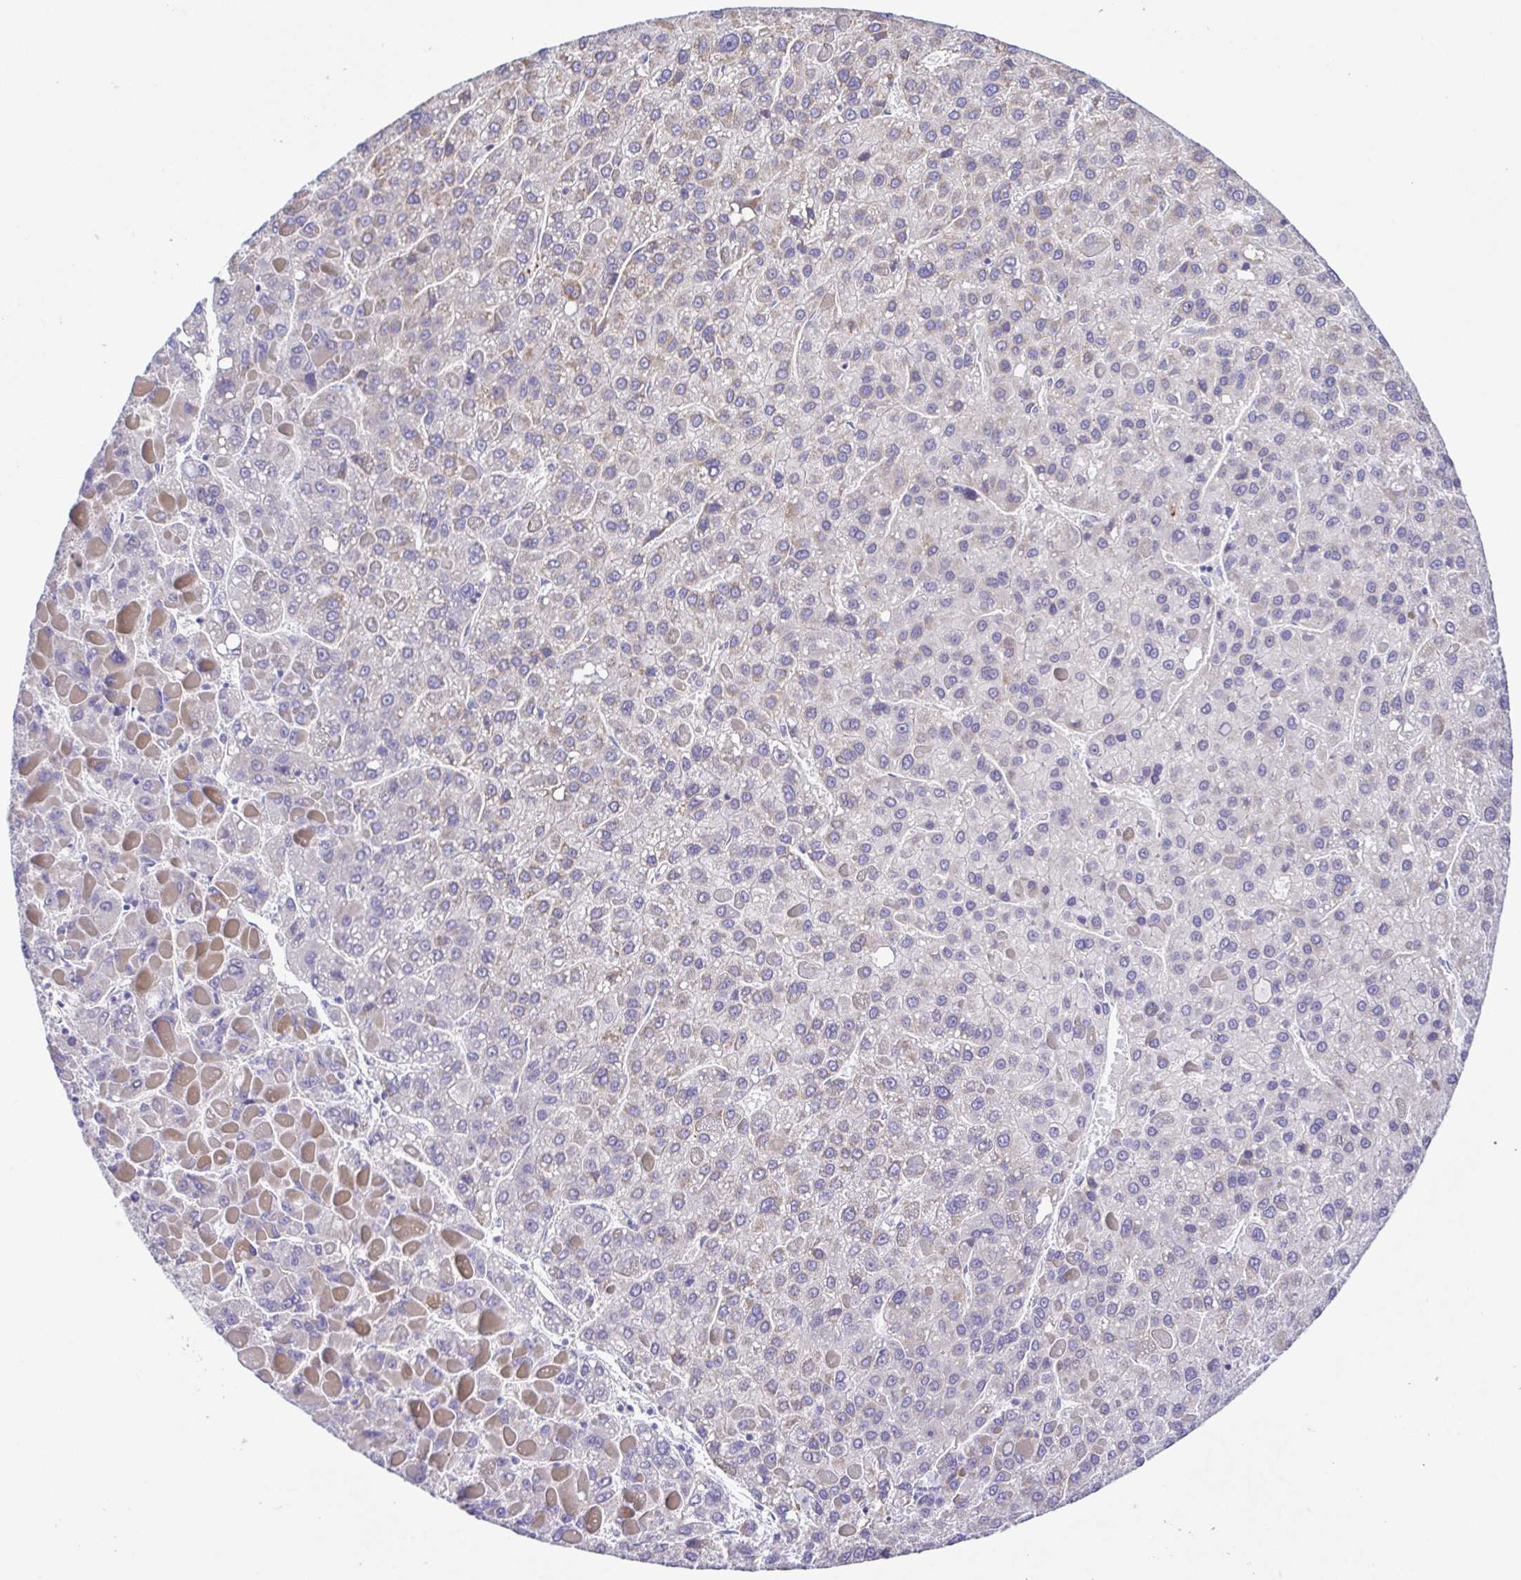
{"staining": {"intensity": "weak", "quantity": "<25%", "location": "cytoplasmic/membranous"}, "tissue": "liver cancer", "cell_type": "Tumor cells", "image_type": "cancer", "snomed": [{"axis": "morphology", "description": "Carcinoma, Hepatocellular, NOS"}, {"axis": "topography", "description": "Liver"}], "caption": "IHC histopathology image of neoplastic tissue: human liver cancer stained with DAB (3,3'-diaminobenzidine) exhibits no significant protein staining in tumor cells.", "gene": "GABBR2", "patient": {"sex": "female", "age": 82}}